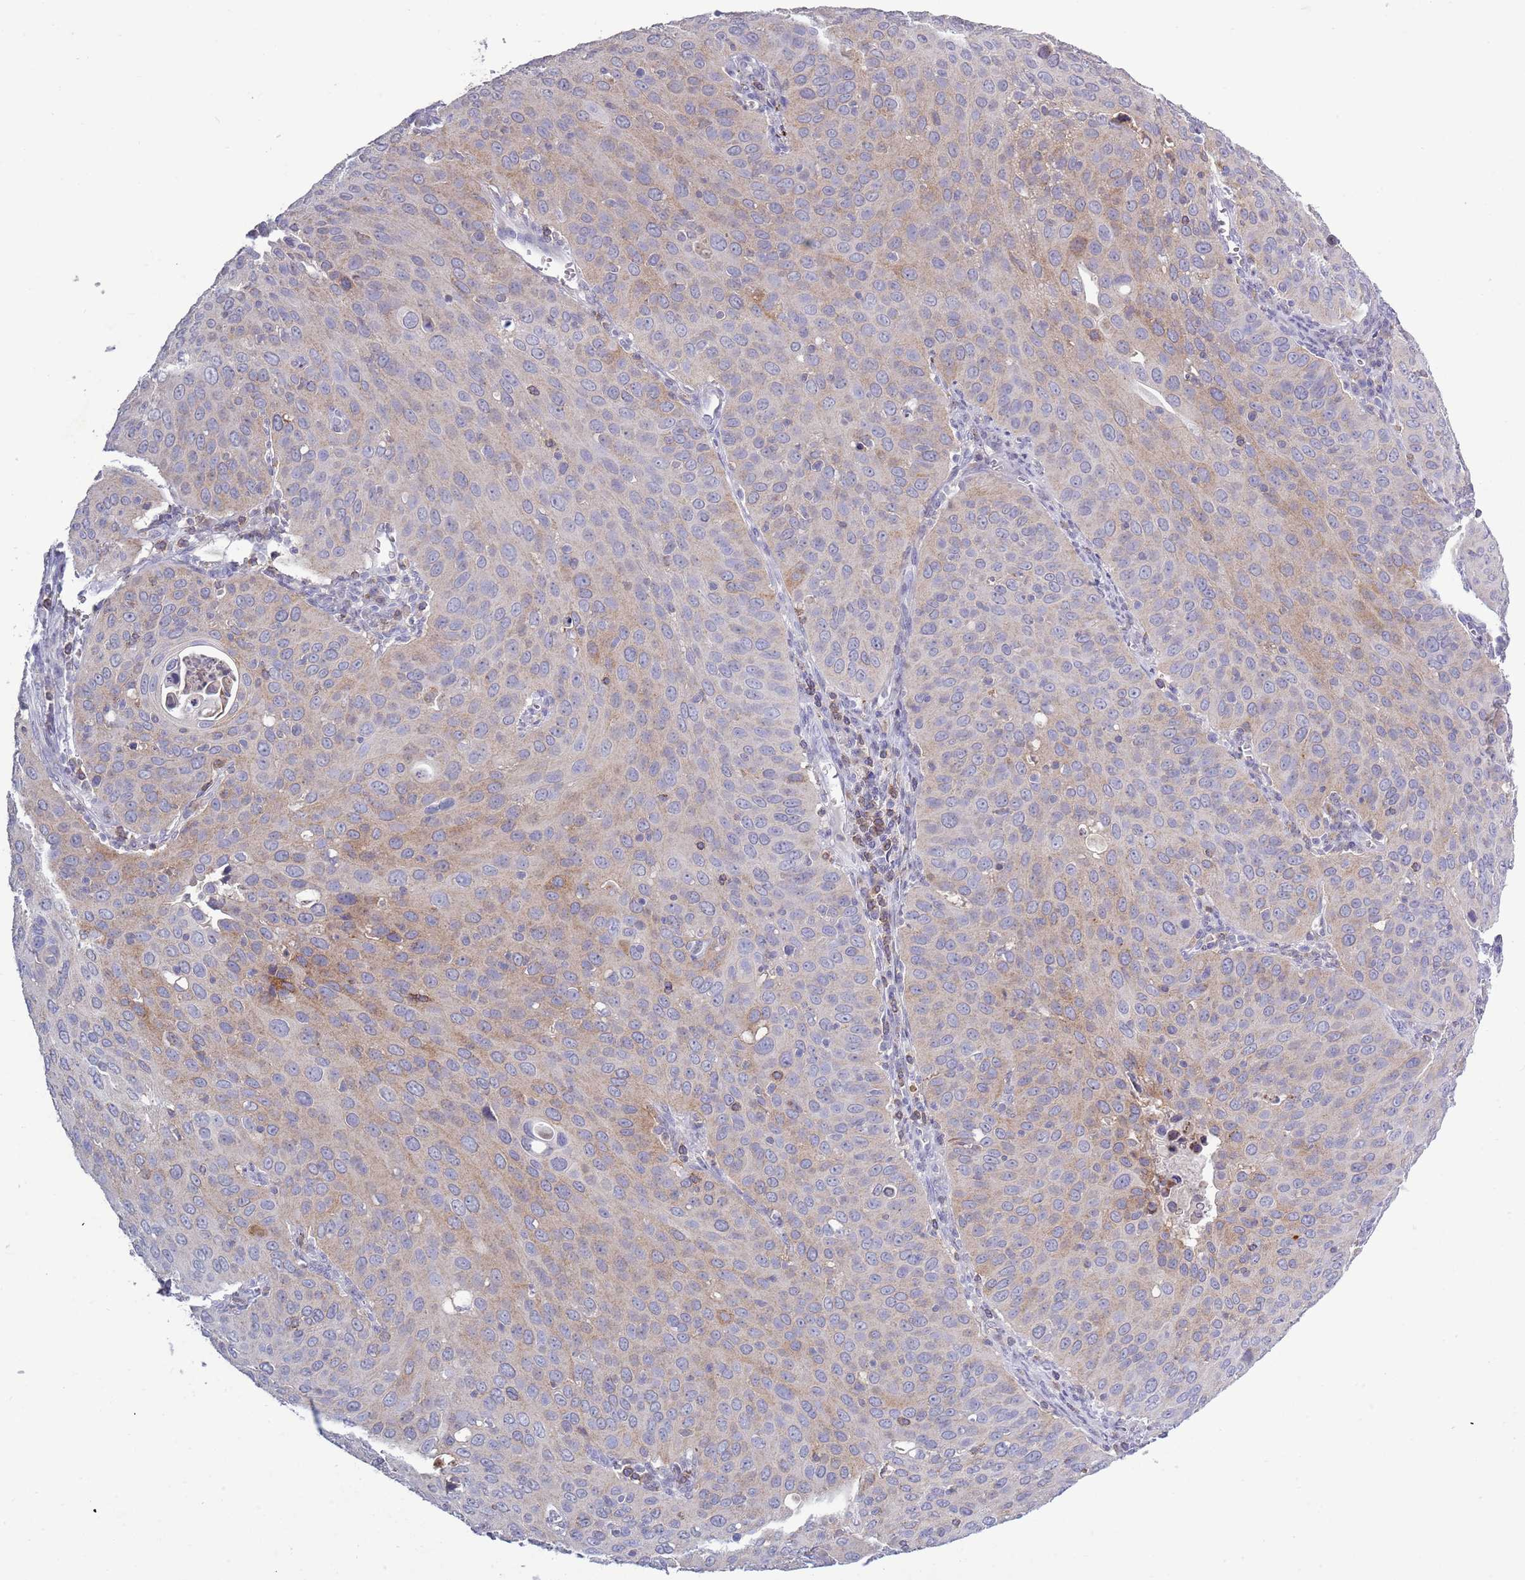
{"staining": {"intensity": "weak", "quantity": "25%-75%", "location": "cytoplasmic/membranous"}, "tissue": "cervical cancer", "cell_type": "Tumor cells", "image_type": "cancer", "snomed": [{"axis": "morphology", "description": "Squamous cell carcinoma, NOS"}, {"axis": "topography", "description": "Cervix"}], "caption": "Protein expression analysis of cervical cancer exhibits weak cytoplasmic/membranous staining in approximately 25%-75% of tumor cells.", "gene": "ACSBG1", "patient": {"sex": "female", "age": 36}}